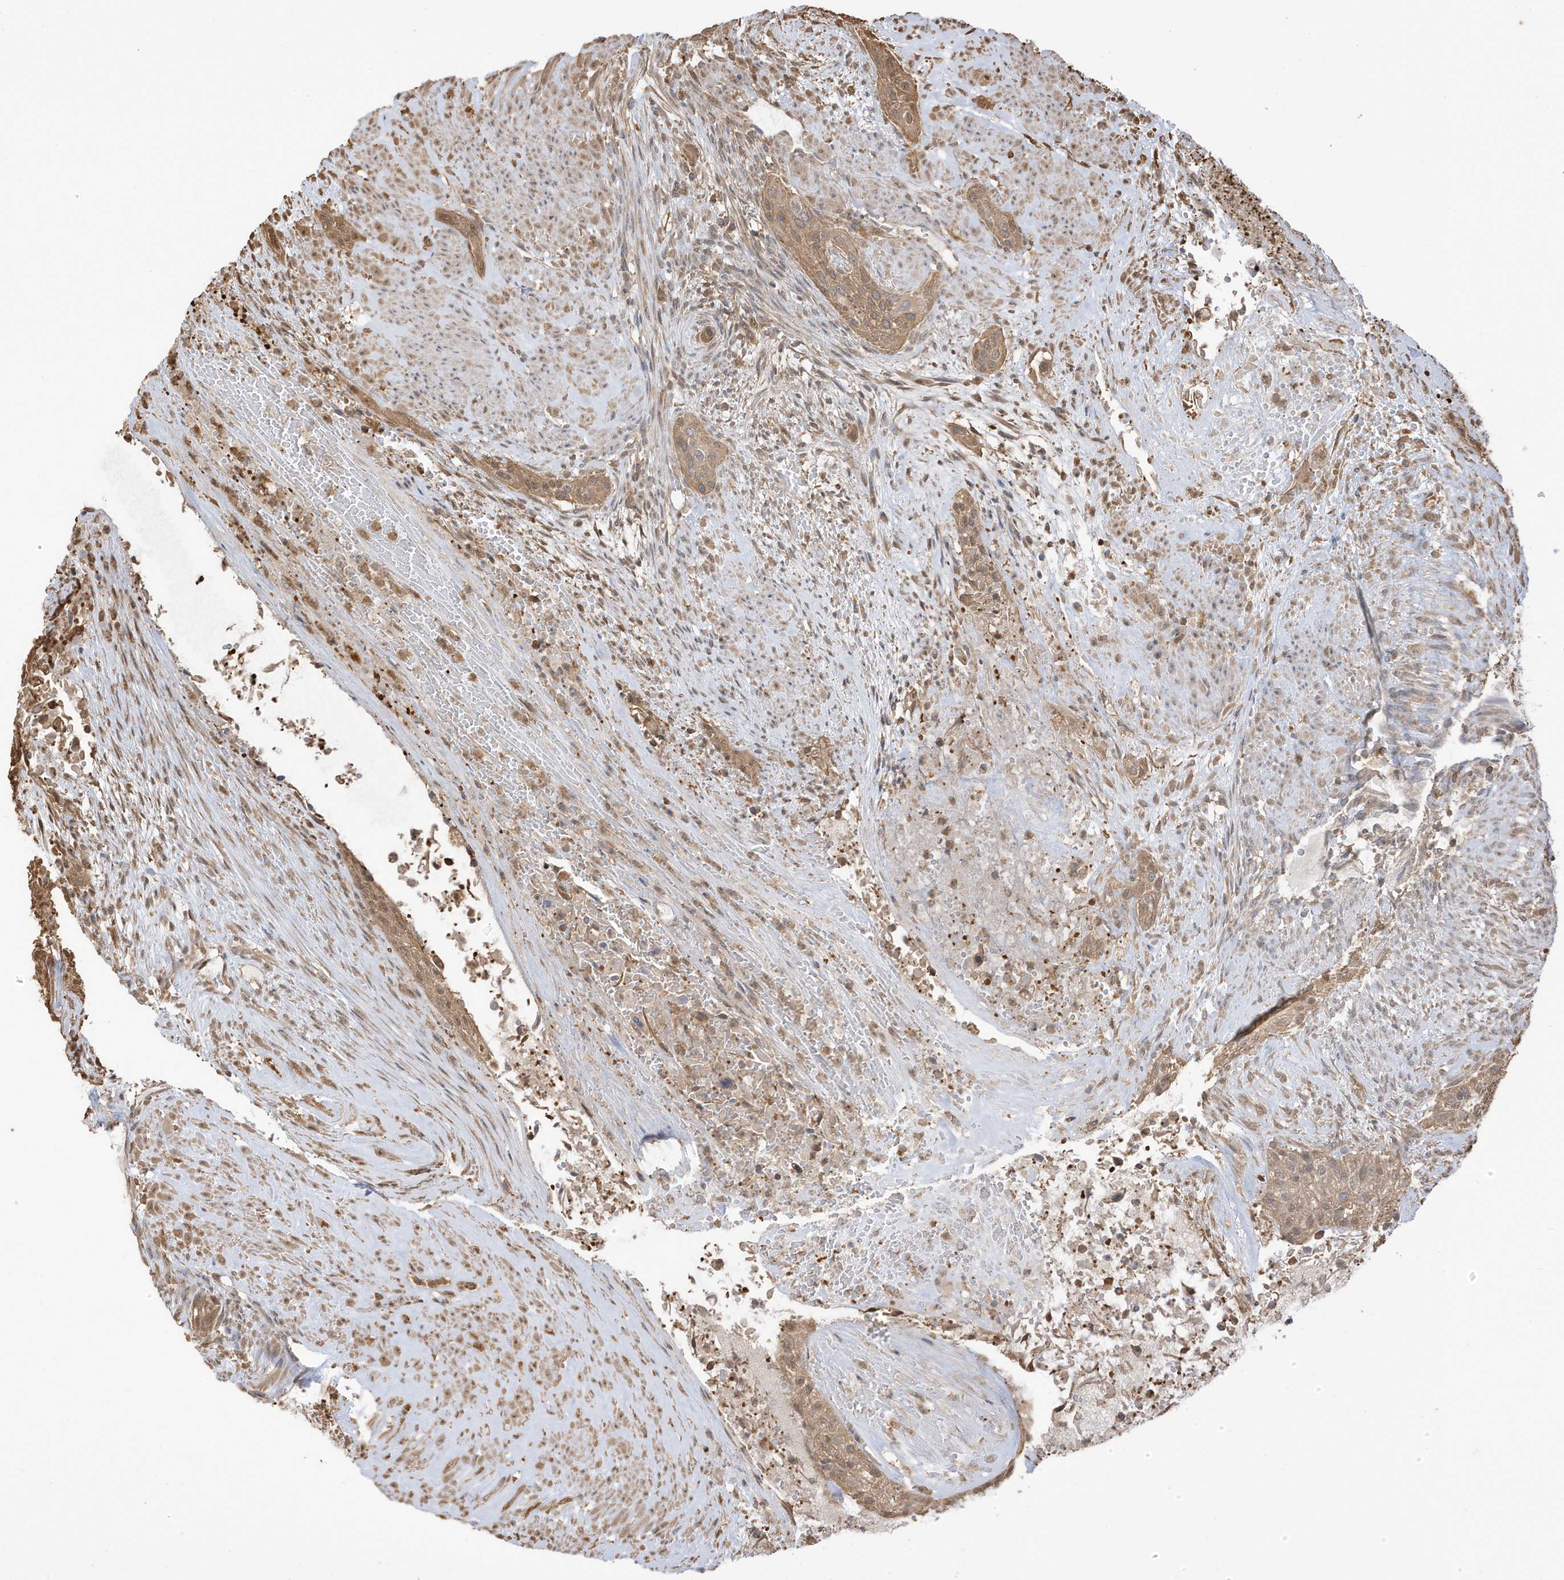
{"staining": {"intensity": "moderate", "quantity": ">75%", "location": "cytoplasmic/membranous"}, "tissue": "urothelial cancer", "cell_type": "Tumor cells", "image_type": "cancer", "snomed": [{"axis": "morphology", "description": "Urothelial carcinoma, High grade"}, {"axis": "topography", "description": "Urinary bladder"}], "caption": "Immunohistochemistry (IHC) histopathology image of neoplastic tissue: urothelial cancer stained using IHC displays medium levels of moderate protein expression localized specifically in the cytoplasmic/membranous of tumor cells, appearing as a cytoplasmic/membranous brown color.", "gene": "AZI2", "patient": {"sex": "male", "age": 35}}